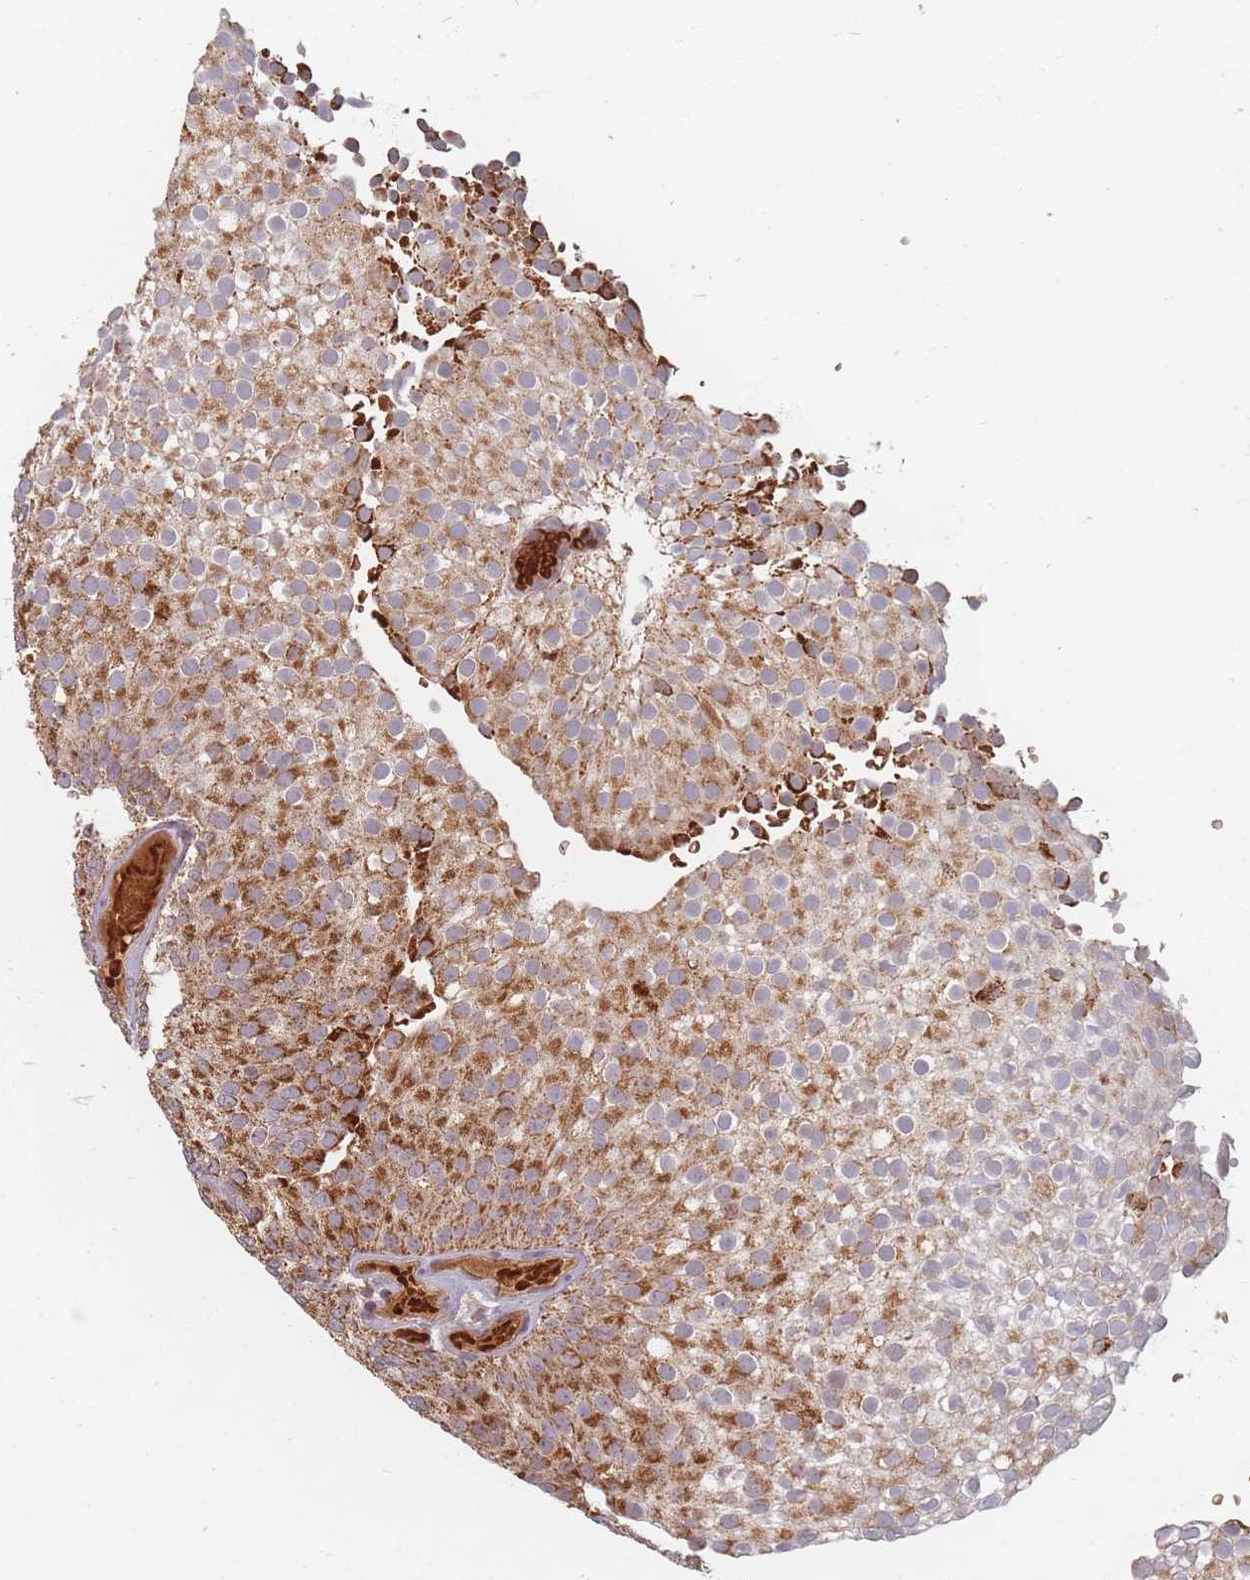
{"staining": {"intensity": "strong", "quantity": ">75%", "location": "cytoplasmic/membranous"}, "tissue": "urothelial cancer", "cell_type": "Tumor cells", "image_type": "cancer", "snomed": [{"axis": "morphology", "description": "Urothelial carcinoma, Low grade"}, {"axis": "topography", "description": "Urinary bladder"}], "caption": "This image reveals immunohistochemistry (IHC) staining of low-grade urothelial carcinoma, with high strong cytoplasmic/membranous positivity in about >75% of tumor cells.", "gene": "OR2M4", "patient": {"sex": "male", "age": 78}}